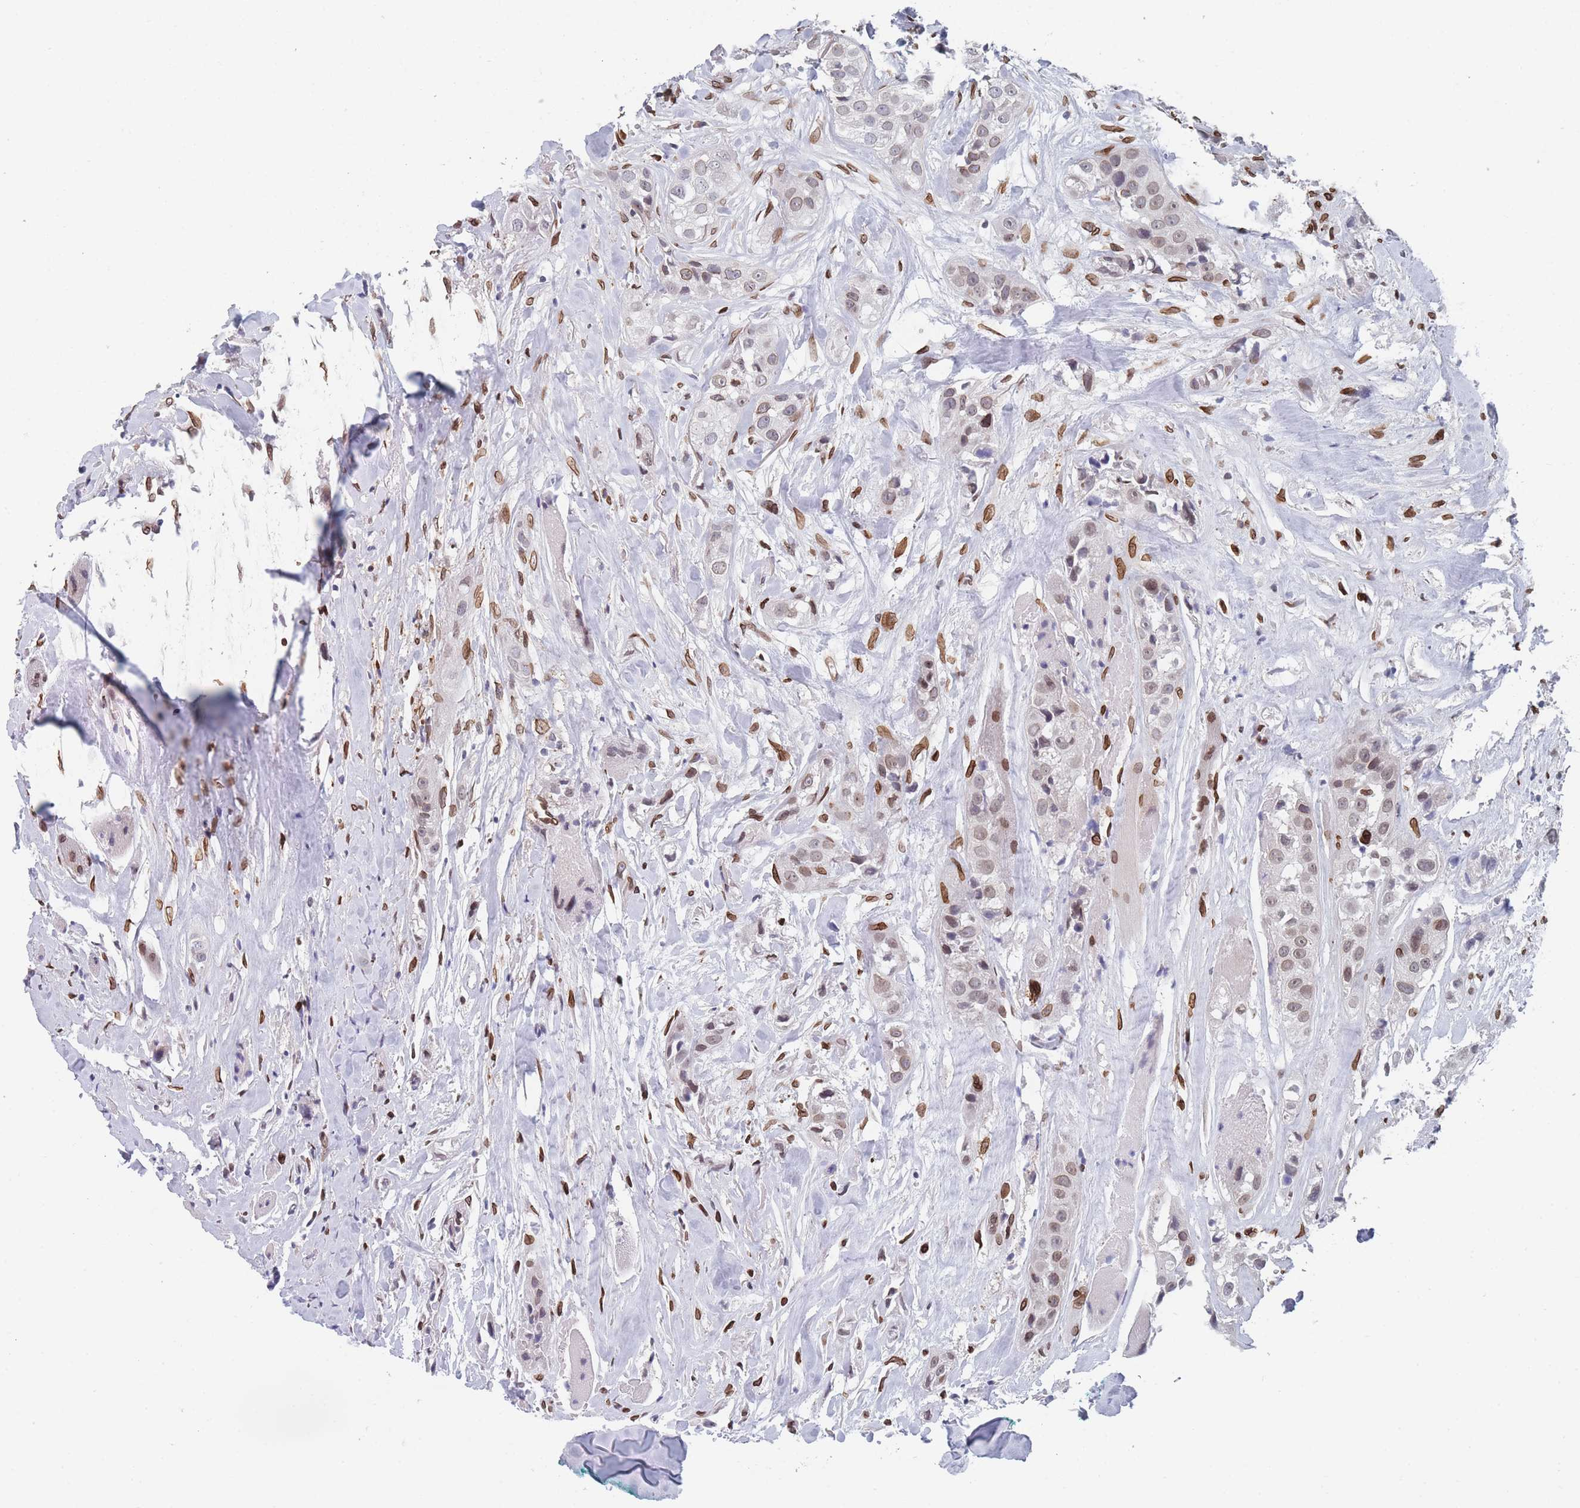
{"staining": {"intensity": "weak", "quantity": "25%-75%", "location": "cytoplasmic/membranous,nuclear"}, "tissue": "head and neck cancer", "cell_type": "Tumor cells", "image_type": "cancer", "snomed": [{"axis": "morphology", "description": "Normal tissue, NOS"}, {"axis": "morphology", "description": "Squamous cell carcinoma, NOS"}, {"axis": "topography", "description": "Skeletal muscle"}, {"axis": "topography", "description": "Head-Neck"}], "caption": "High-power microscopy captured an immunohistochemistry image of head and neck cancer (squamous cell carcinoma), revealing weak cytoplasmic/membranous and nuclear positivity in about 25%-75% of tumor cells.", "gene": "ZBTB1", "patient": {"sex": "male", "age": 51}}